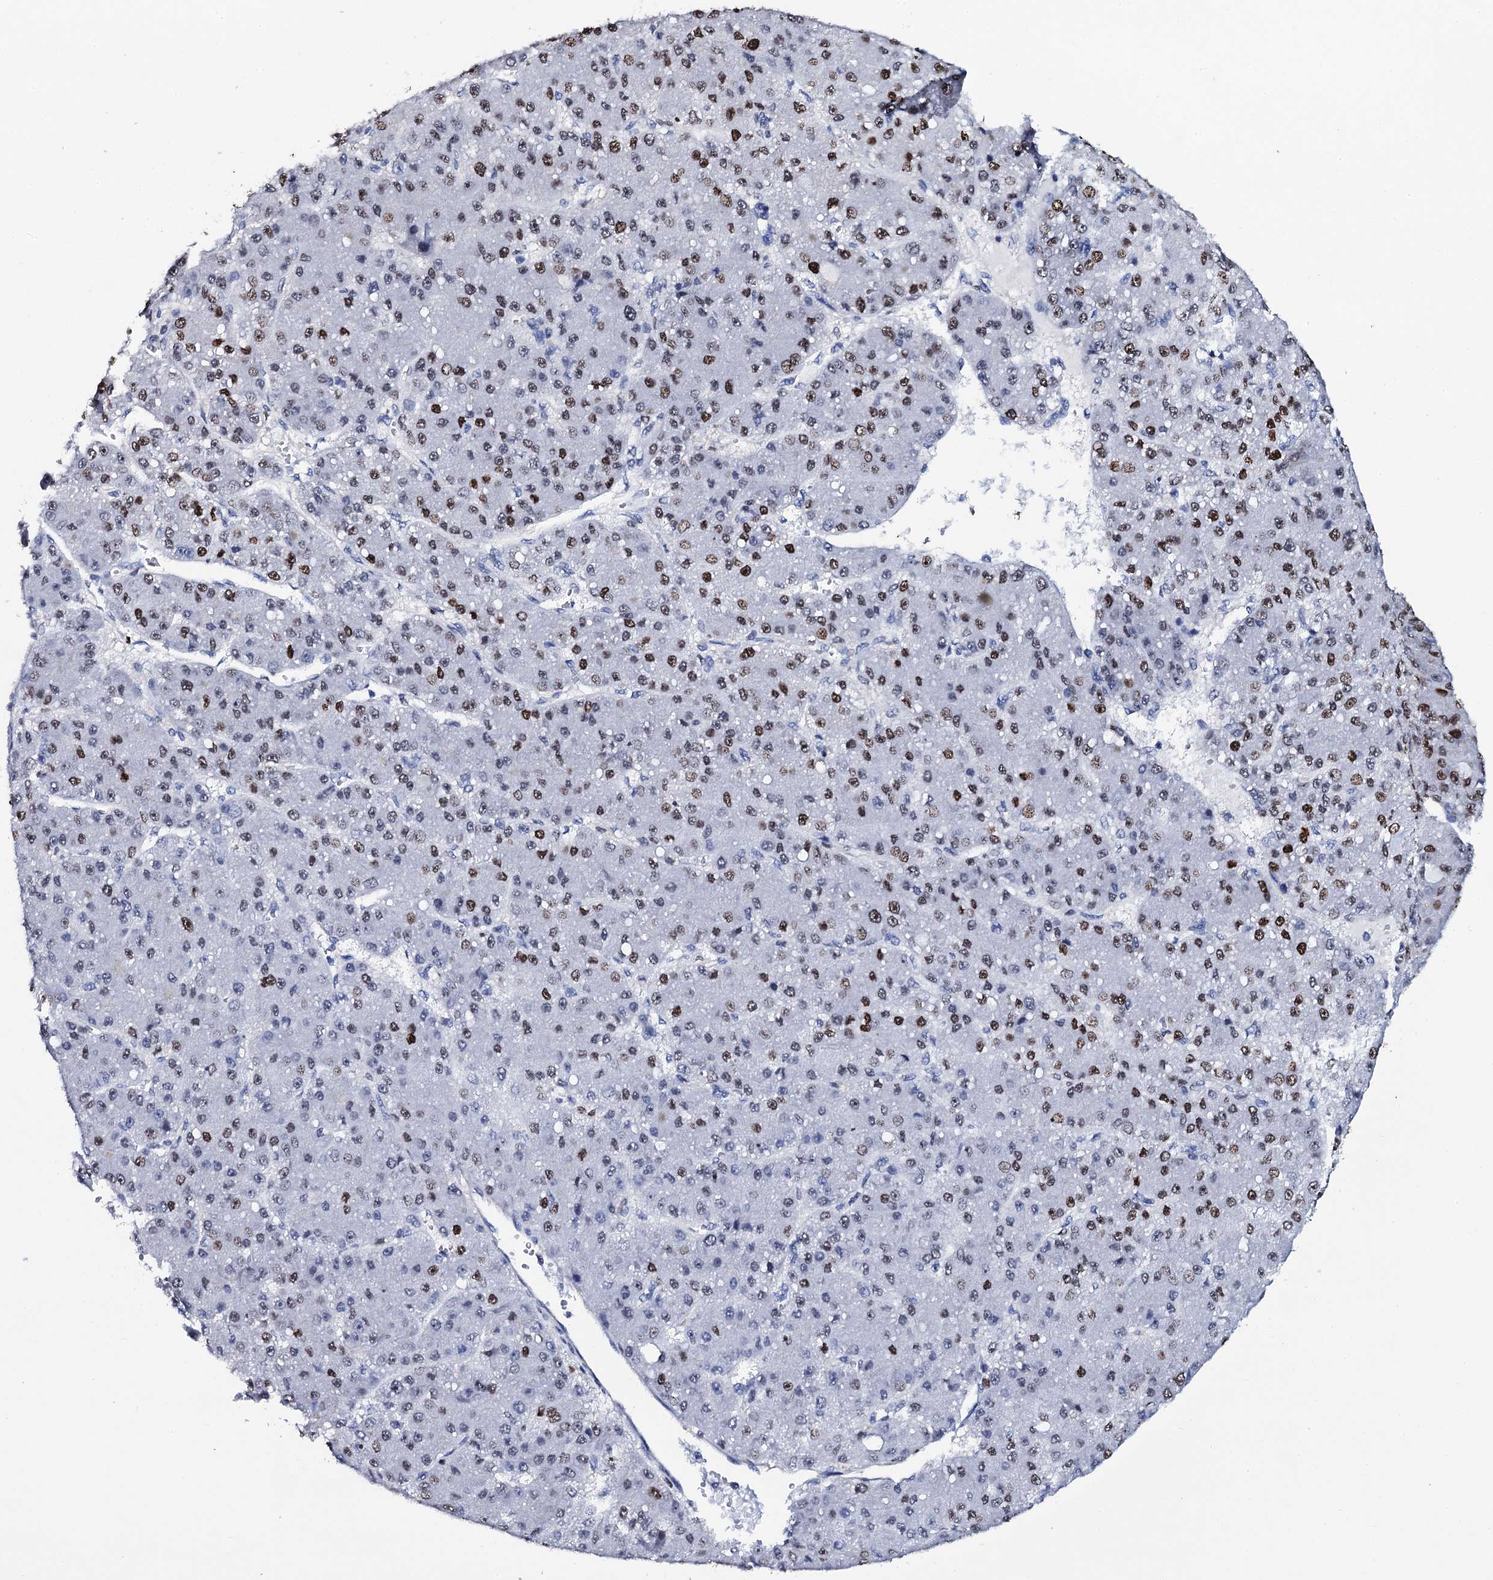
{"staining": {"intensity": "moderate", "quantity": ">75%", "location": "nuclear"}, "tissue": "liver cancer", "cell_type": "Tumor cells", "image_type": "cancer", "snomed": [{"axis": "morphology", "description": "Carcinoma, Hepatocellular, NOS"}, {"axis": "topography", "description": "Liver"}], "caption": "This micrograph displays immunohistochemistry staining of liver hepatocellular carcinoma, with medium moderate nuclear positivity in approximately >75% of tumor cells.", "gene": "NPM2", "patient": {"sex": "male", "age": 67}}